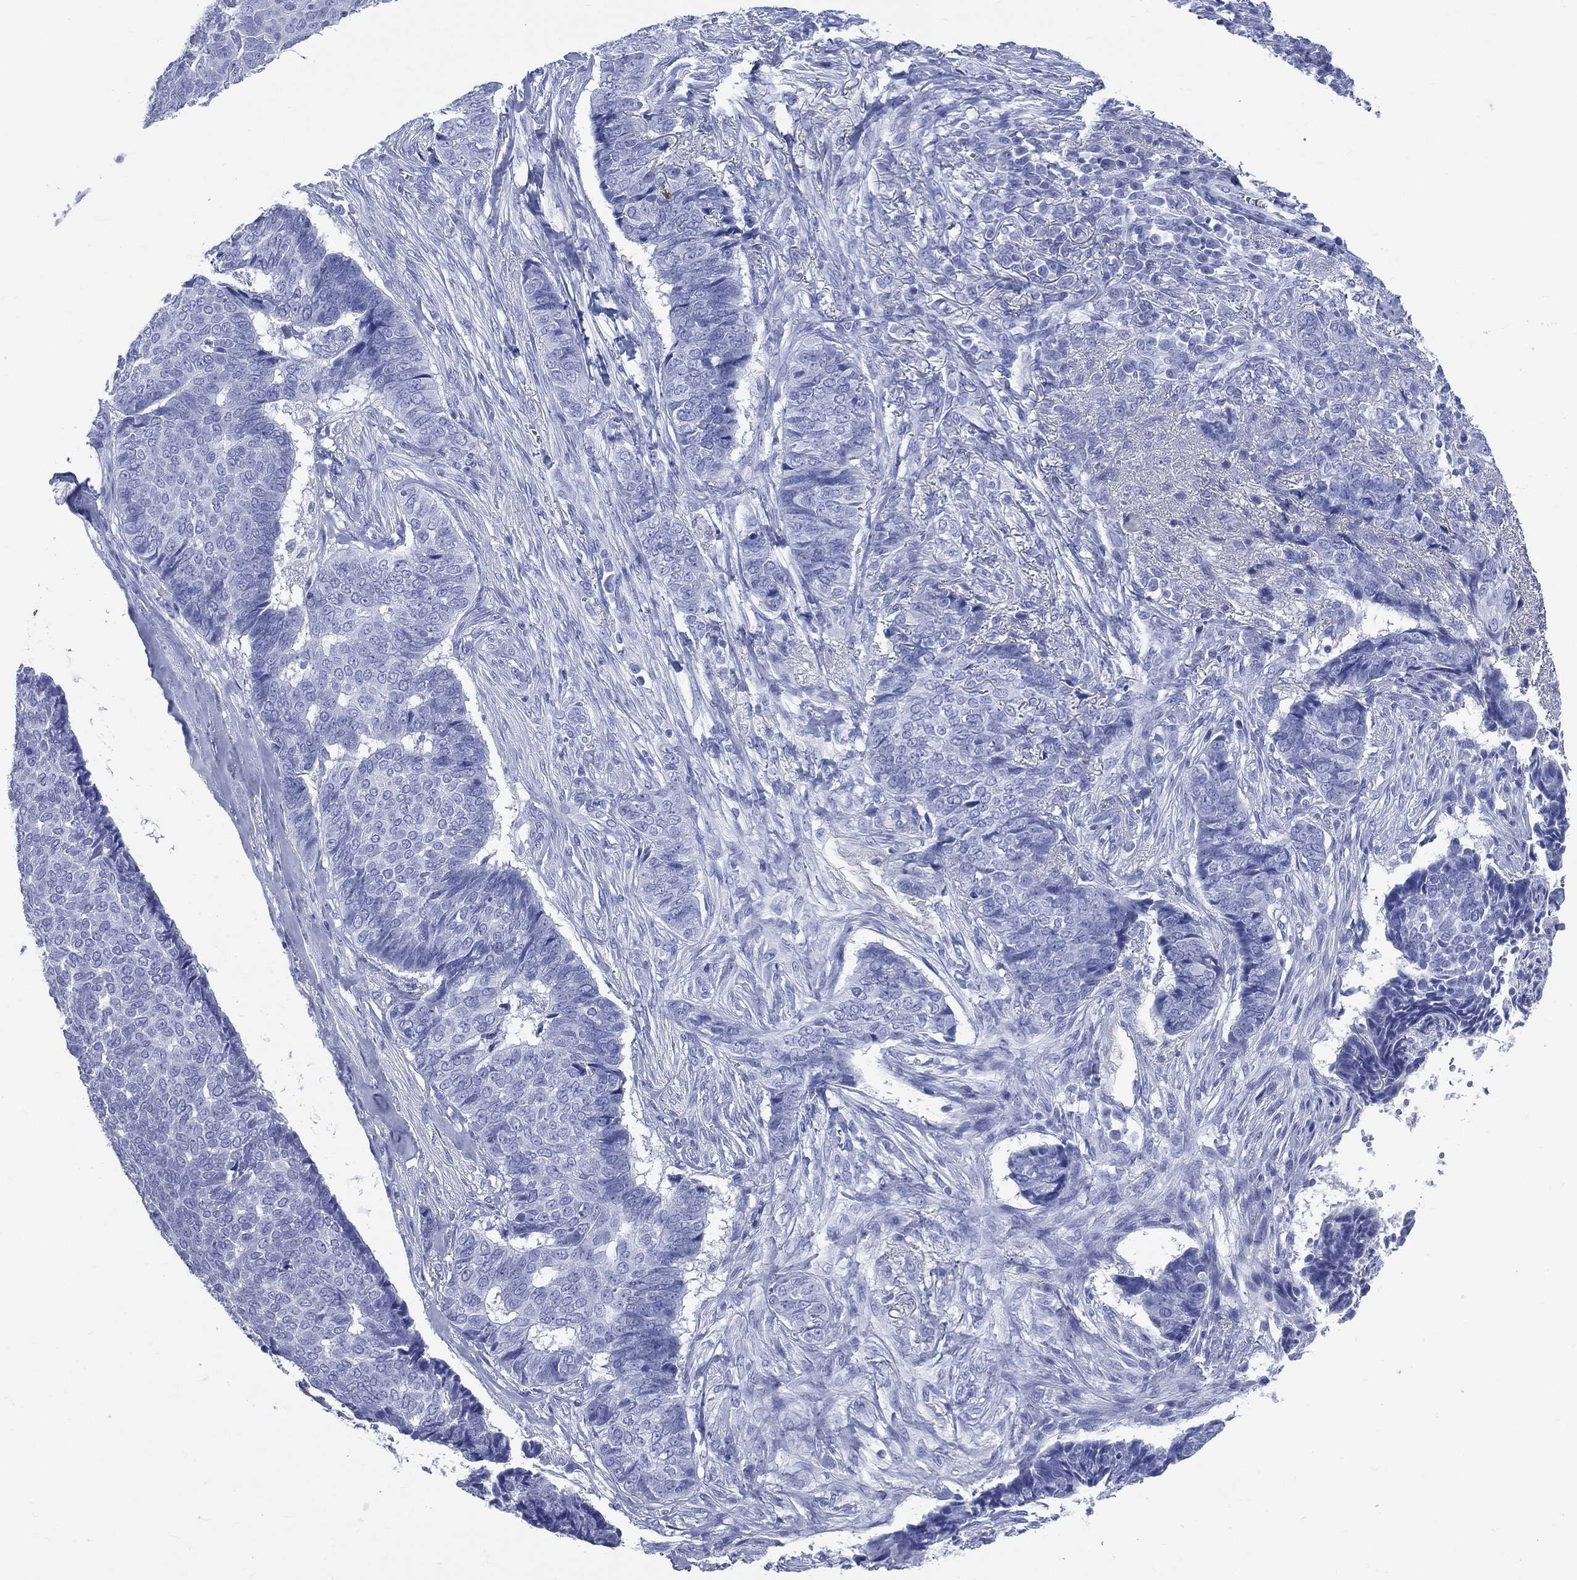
{"staining": {"intensity": "negative", "quantity": "none", "location": "none"}, "tissue": "skin cancer", "cell_type": "Tumor cells", "image_type": "cancer", "snomed": [{"axis": "morphology", "description": "Basal cell carcinoma"}, {"axis": "topography", "description": "Skin"}], "caption": "An immunohistochemistry histopathology image of skin basal cell carcinoma is shown. There is no staining in tumor cells of skin basal cell carcinoma. (DAB IHC visualized using brightfield microscopy, high magnification).", "gene": "SYP", "patient": {"sex": "male", "age": 86}}